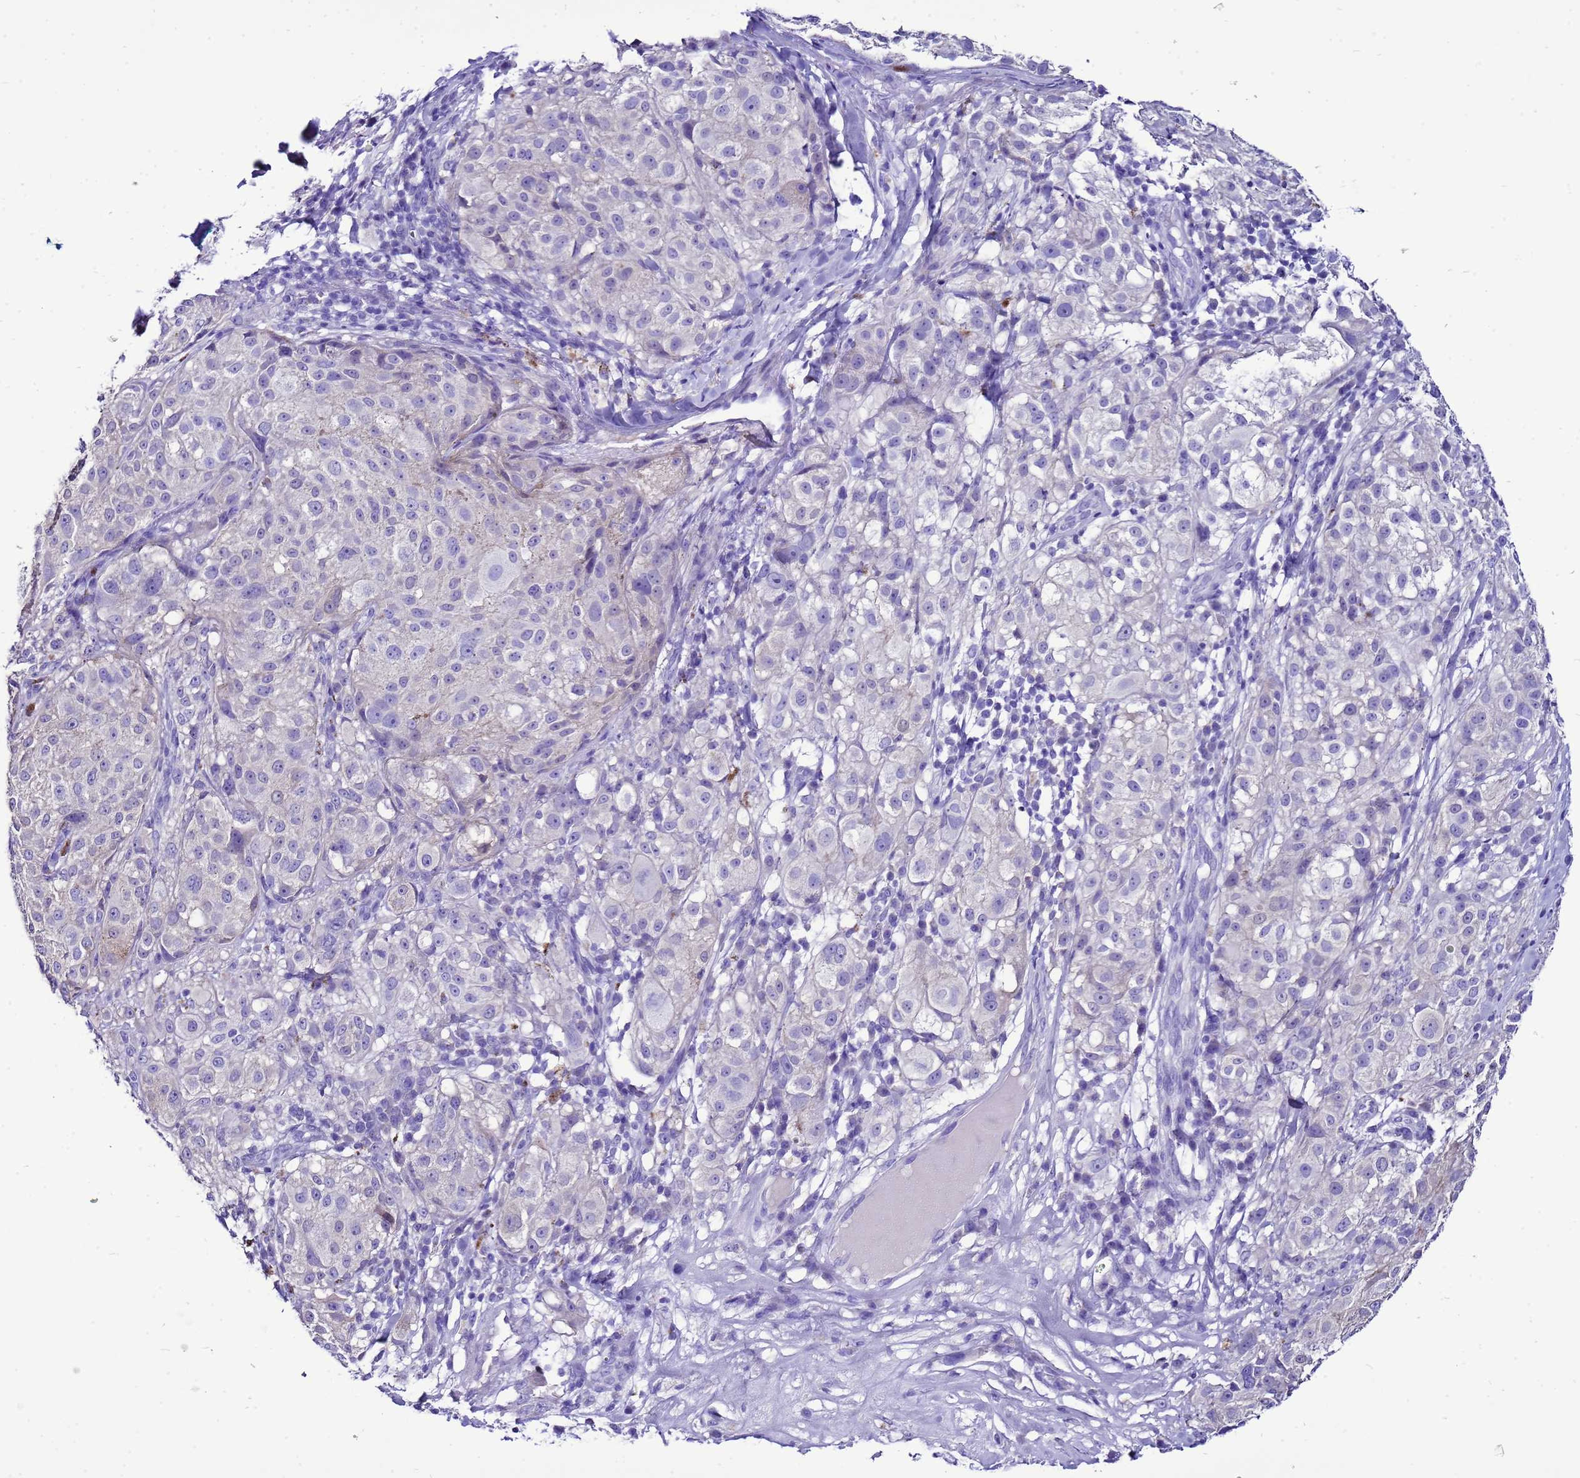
{"staining": {"intensity": "negative", "quantity": "none", "location": "none"}, "tissue": "melanoma", "cell_type": "Tumor cells", "image_type": "cancer", "snomed": [{"axis": "morphology", "description": "Necrosis, NOS"}, {"axis": "morphology", "description": "Malignant melanoma, NOS"}, {"axis": "topography", "description": "Skin"}], "caption": "Immunohistochemical staining of human malignant melanoma demonstrates no significant expression in tumor cells. Nuclei are stained in blue.", "gene": "BEST2", "patient": {"sex": "female", "age": 87}}